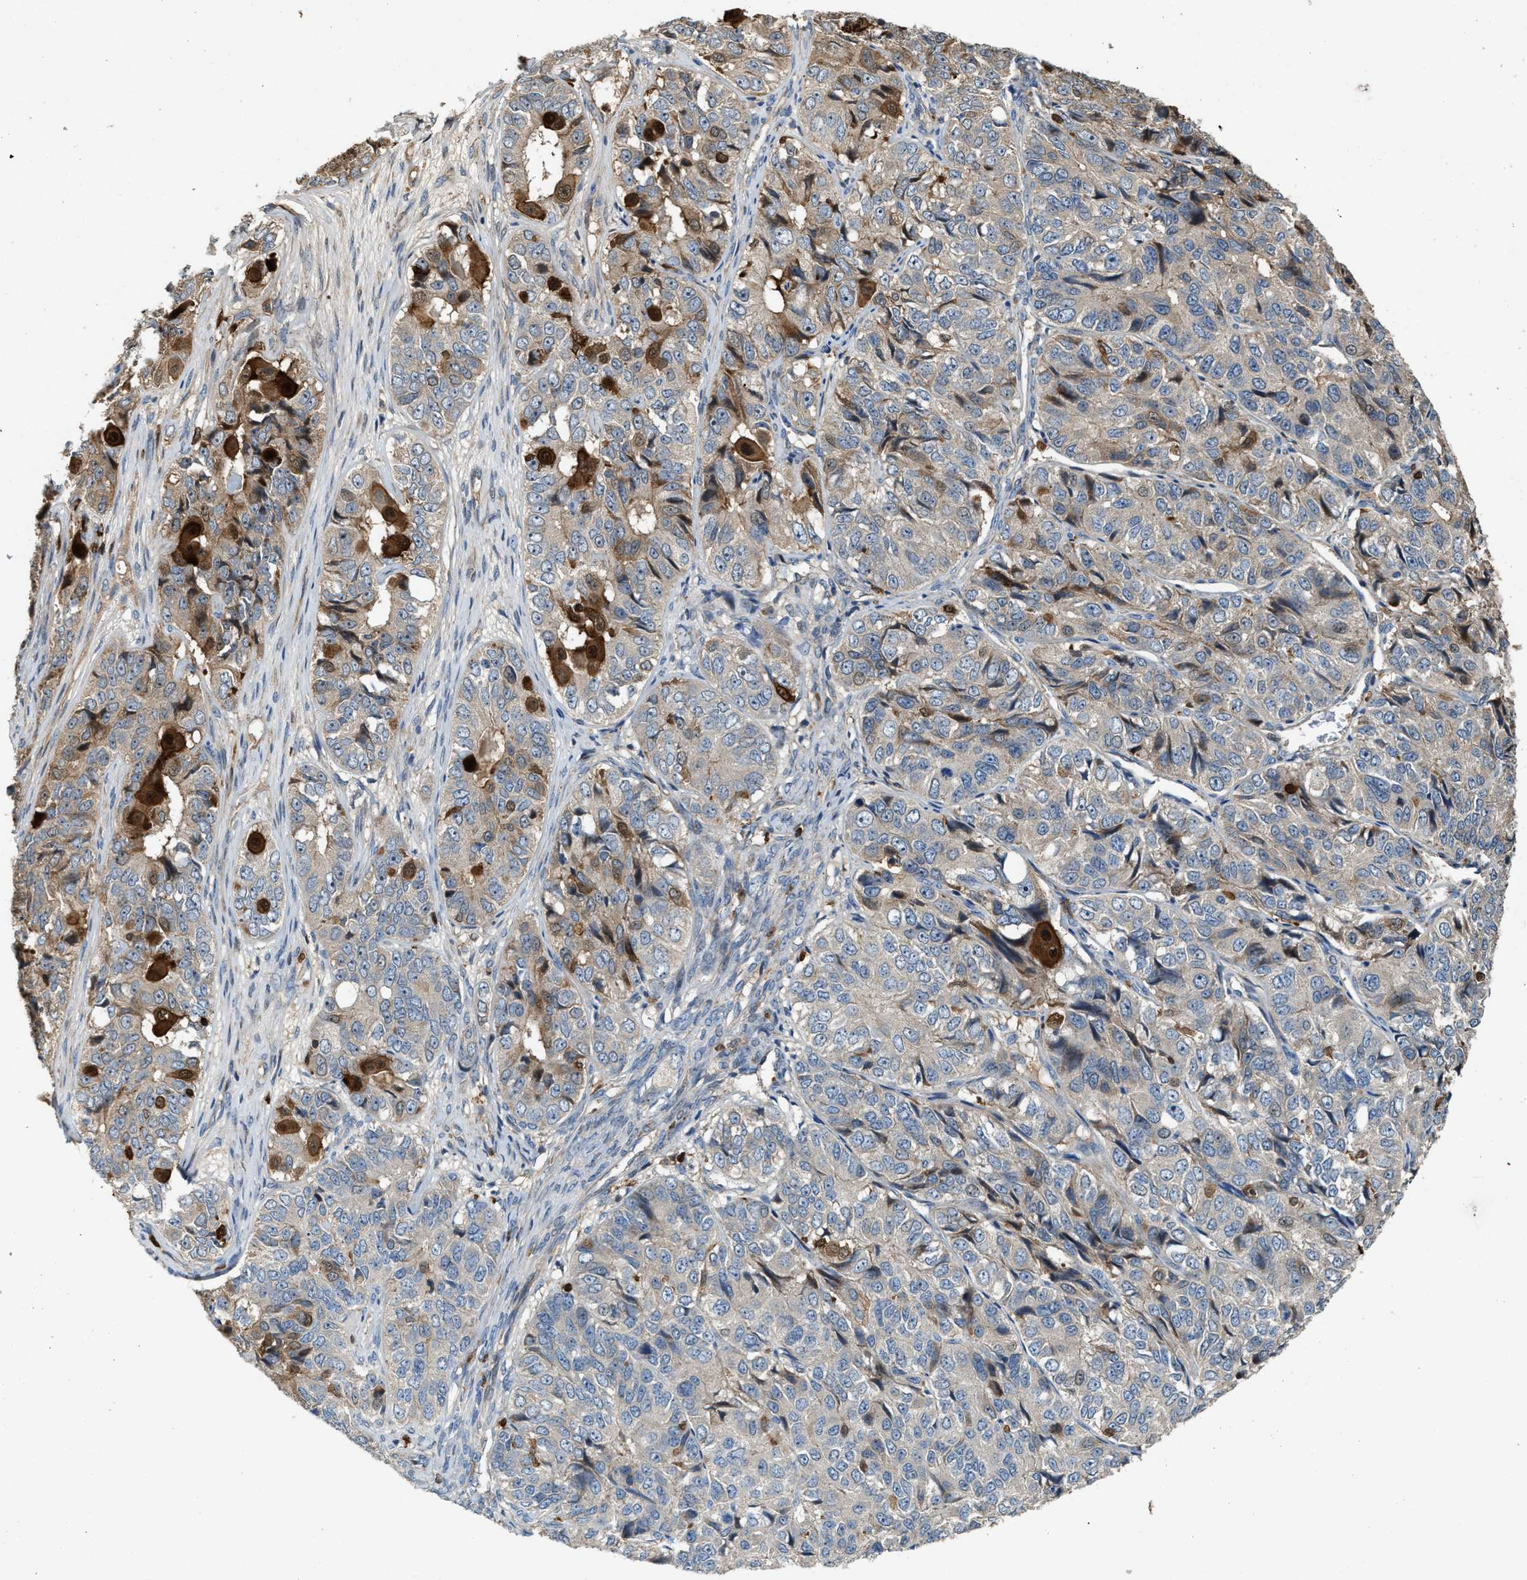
{"staining": {"intensity": "strong", "quantity": "<25%", "location": "cytoplasmic/membranous"}, "tissue": "ovarian cancer", "cell_type": "Tumor cells", "image_type": "cancer", "snomed": [{"axis": "morphology", "description": "Carcinoma, endometroid"}, {"axis": "topography", "description": "Ovary"}], "caption": "Strong cytoplasmic/membranous staining is identified in about <25% of tumor cells in endometroid carcinoma (ovarian).", "gene": "SERPINB5", "patient": {"sex": "female", "age": 51}}